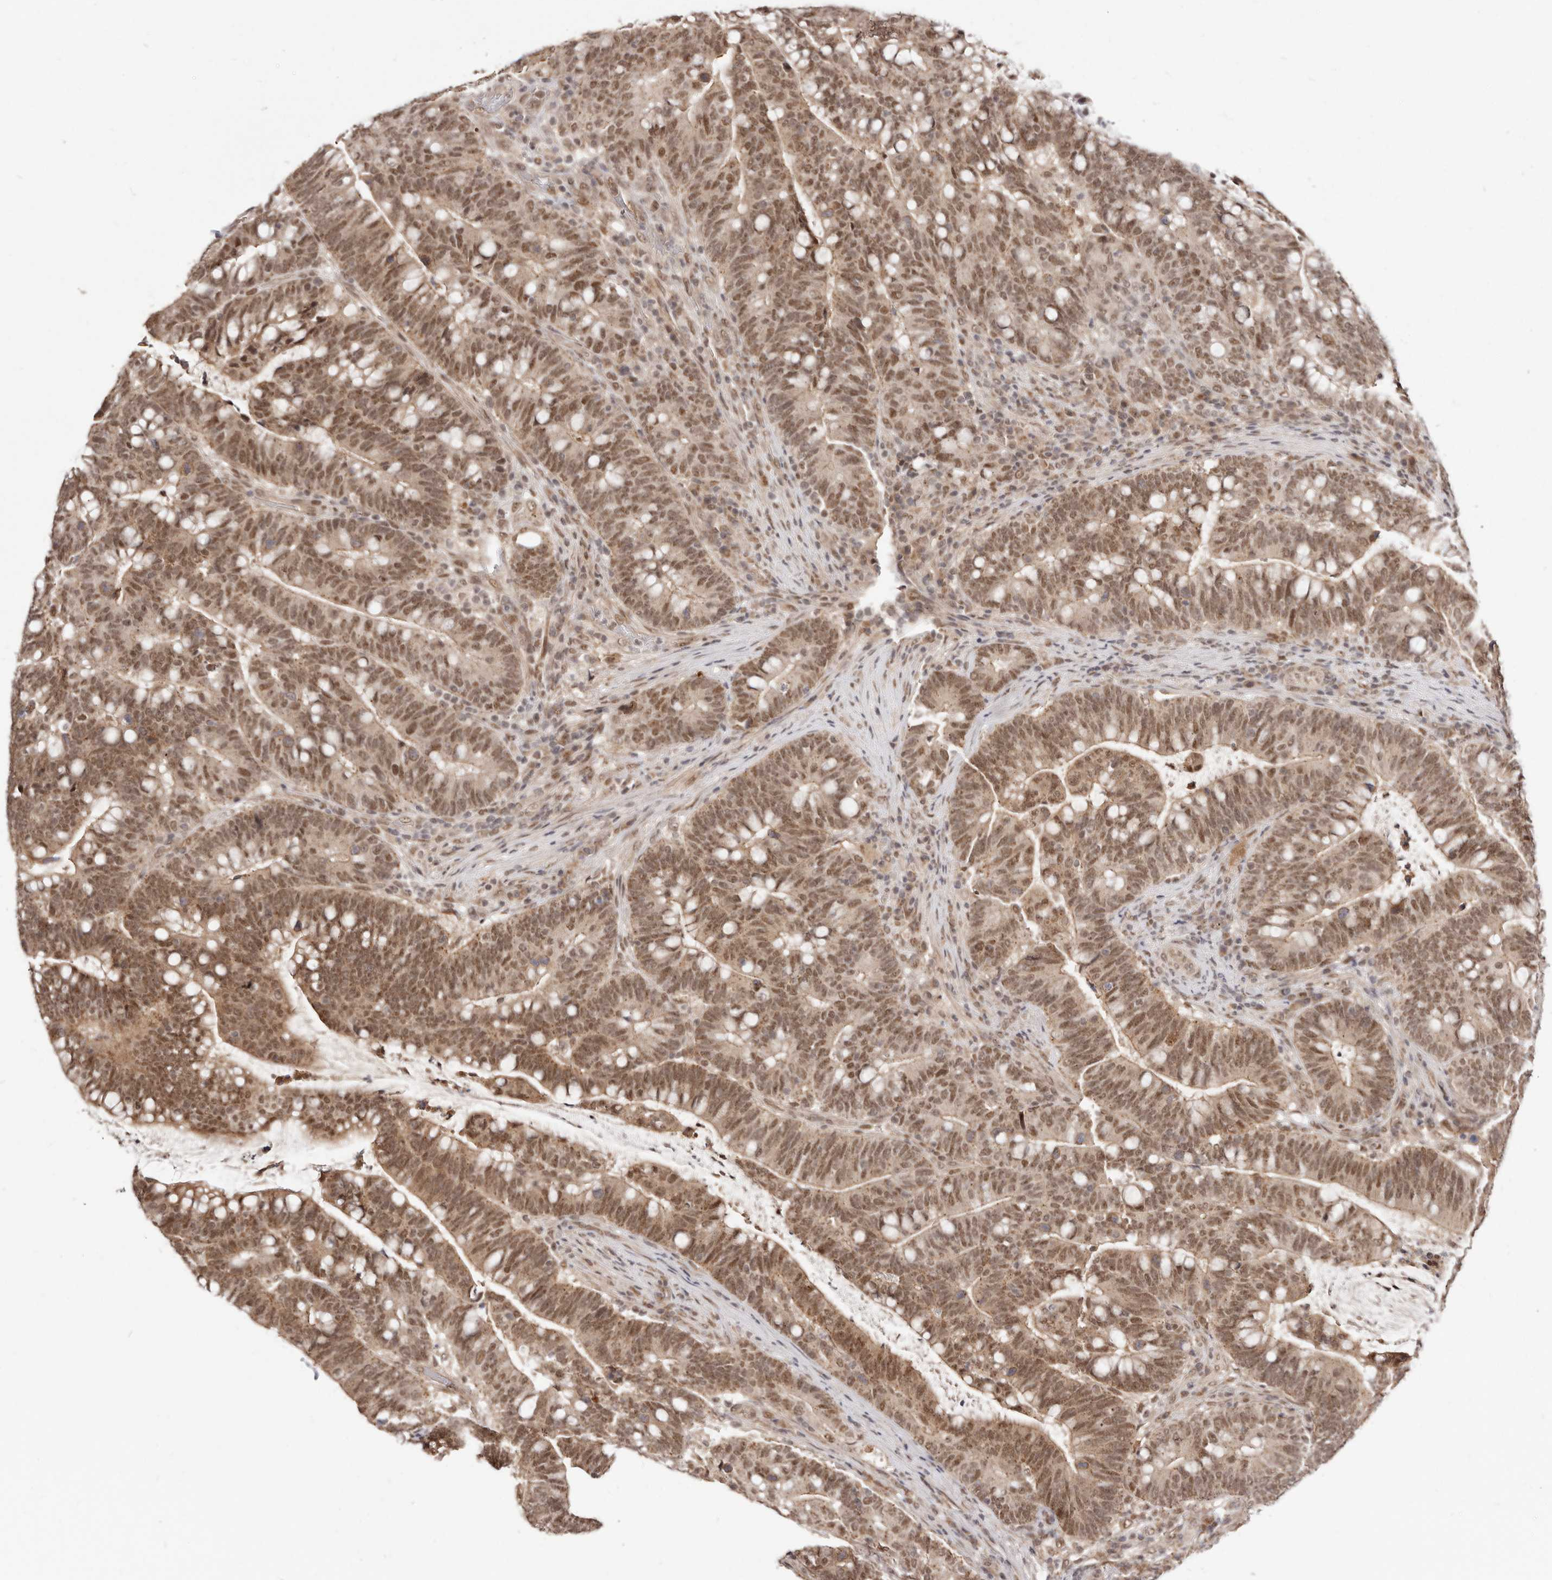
{"staining": {"intensity": "moderate", "quantity": ">75%", "location": "nuclear"}, "tissue": "colorectal cancer", "cell_type": "Tumor cells", "image_type": "cancer", "snomed": [{"axis": "morphology", "description": "Adenocarcinoma, NOS"}, {"axis": "topography", "description": "Colon"}], "caption": "This is a histology image of immunohistochemistry (IHC) staining of colorectal adenocarcinoma, which shows moderate expression in the nuclear of tumor cells.", "gene": "MED8", "patient": {"sex": "female", "age": 66}}